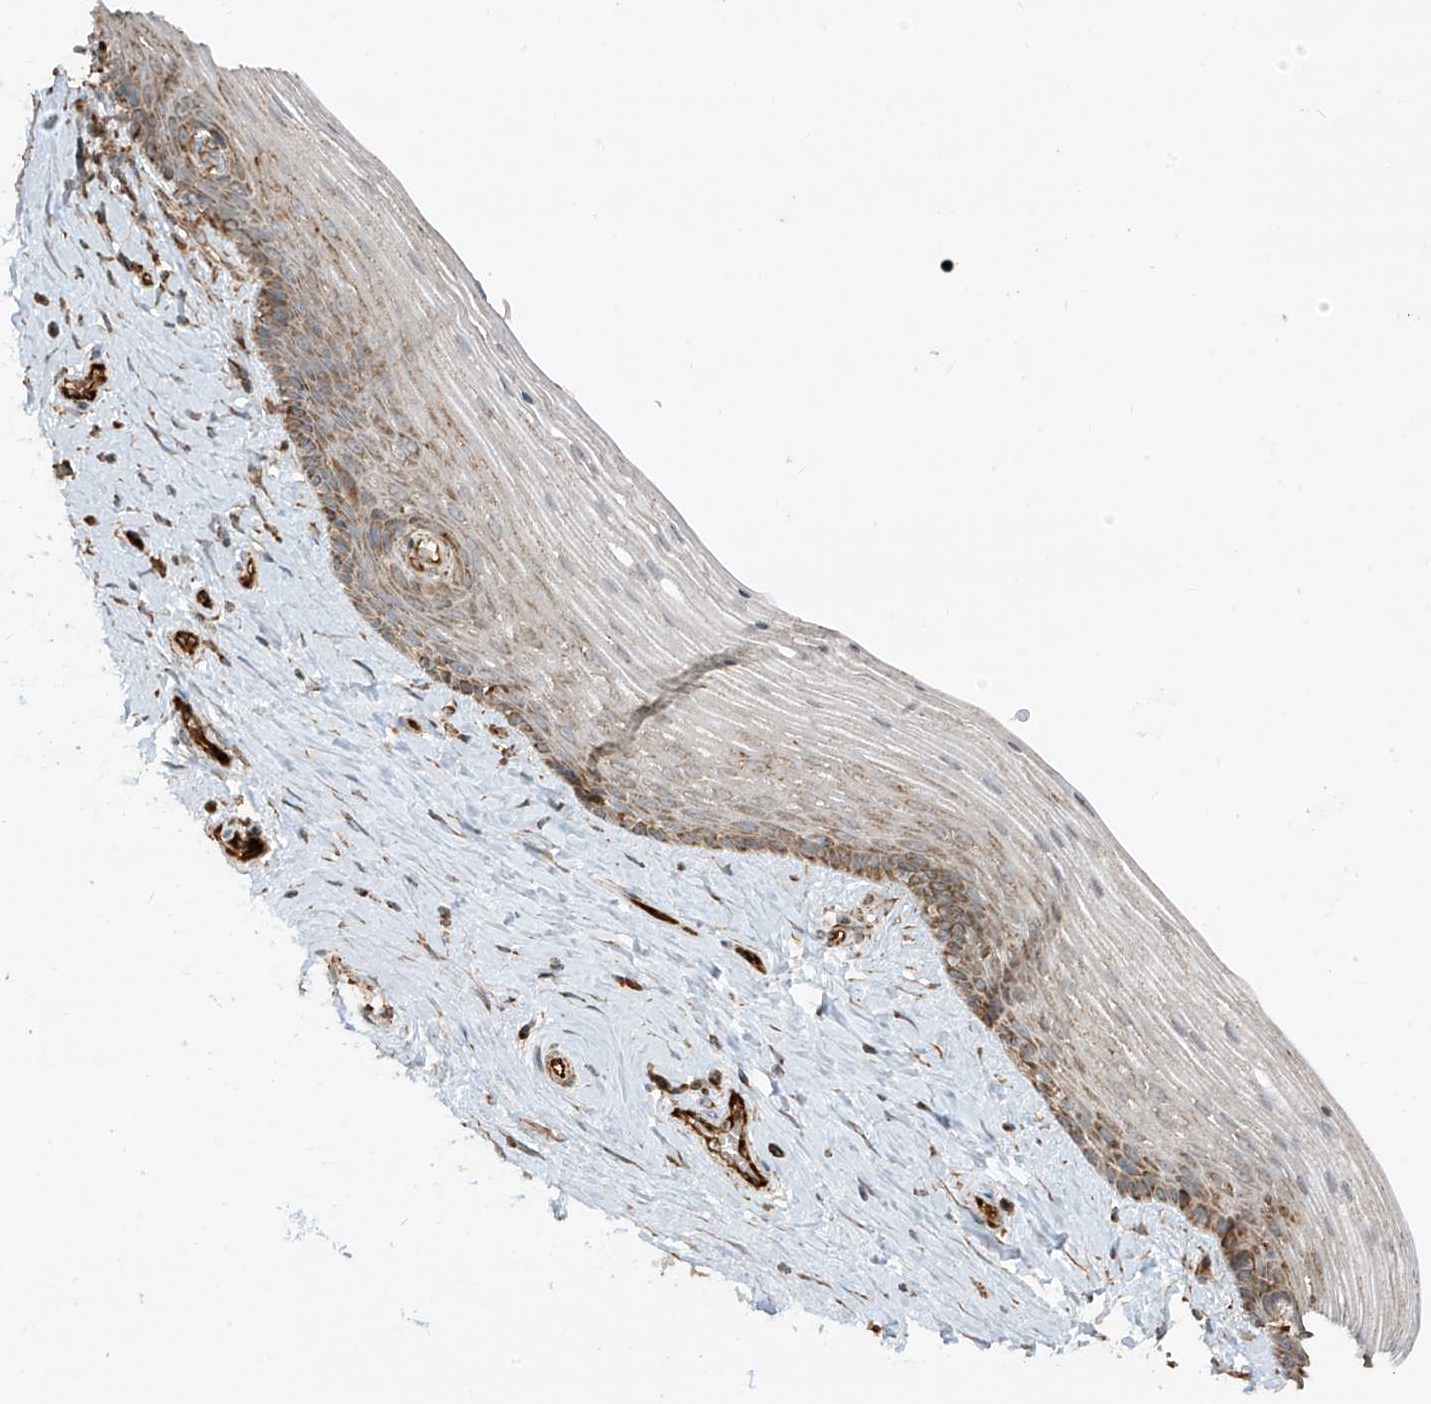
{"staining": {"intensity": "moderate", "quantity": "<25%", "location": "cytoplasmic/membranous"}, "tissue": "vagina", "cell_type": "Squamous epithelial cells", "image_type": "normal", "snomed": [{"axis": "morphology", "description": "Normal tissue, NOS"}, {"axis": "topography", "description": "Vagina"}], "caption": "About <25% of squamous epithelial cells in unremarkable human vagina exhibit moderate cytoplasmic/membranous protein expression as visualized by brown immunohistochemical staining.", "gene": "EIF5B", "patient": {"sex": "female", "age": 46}}